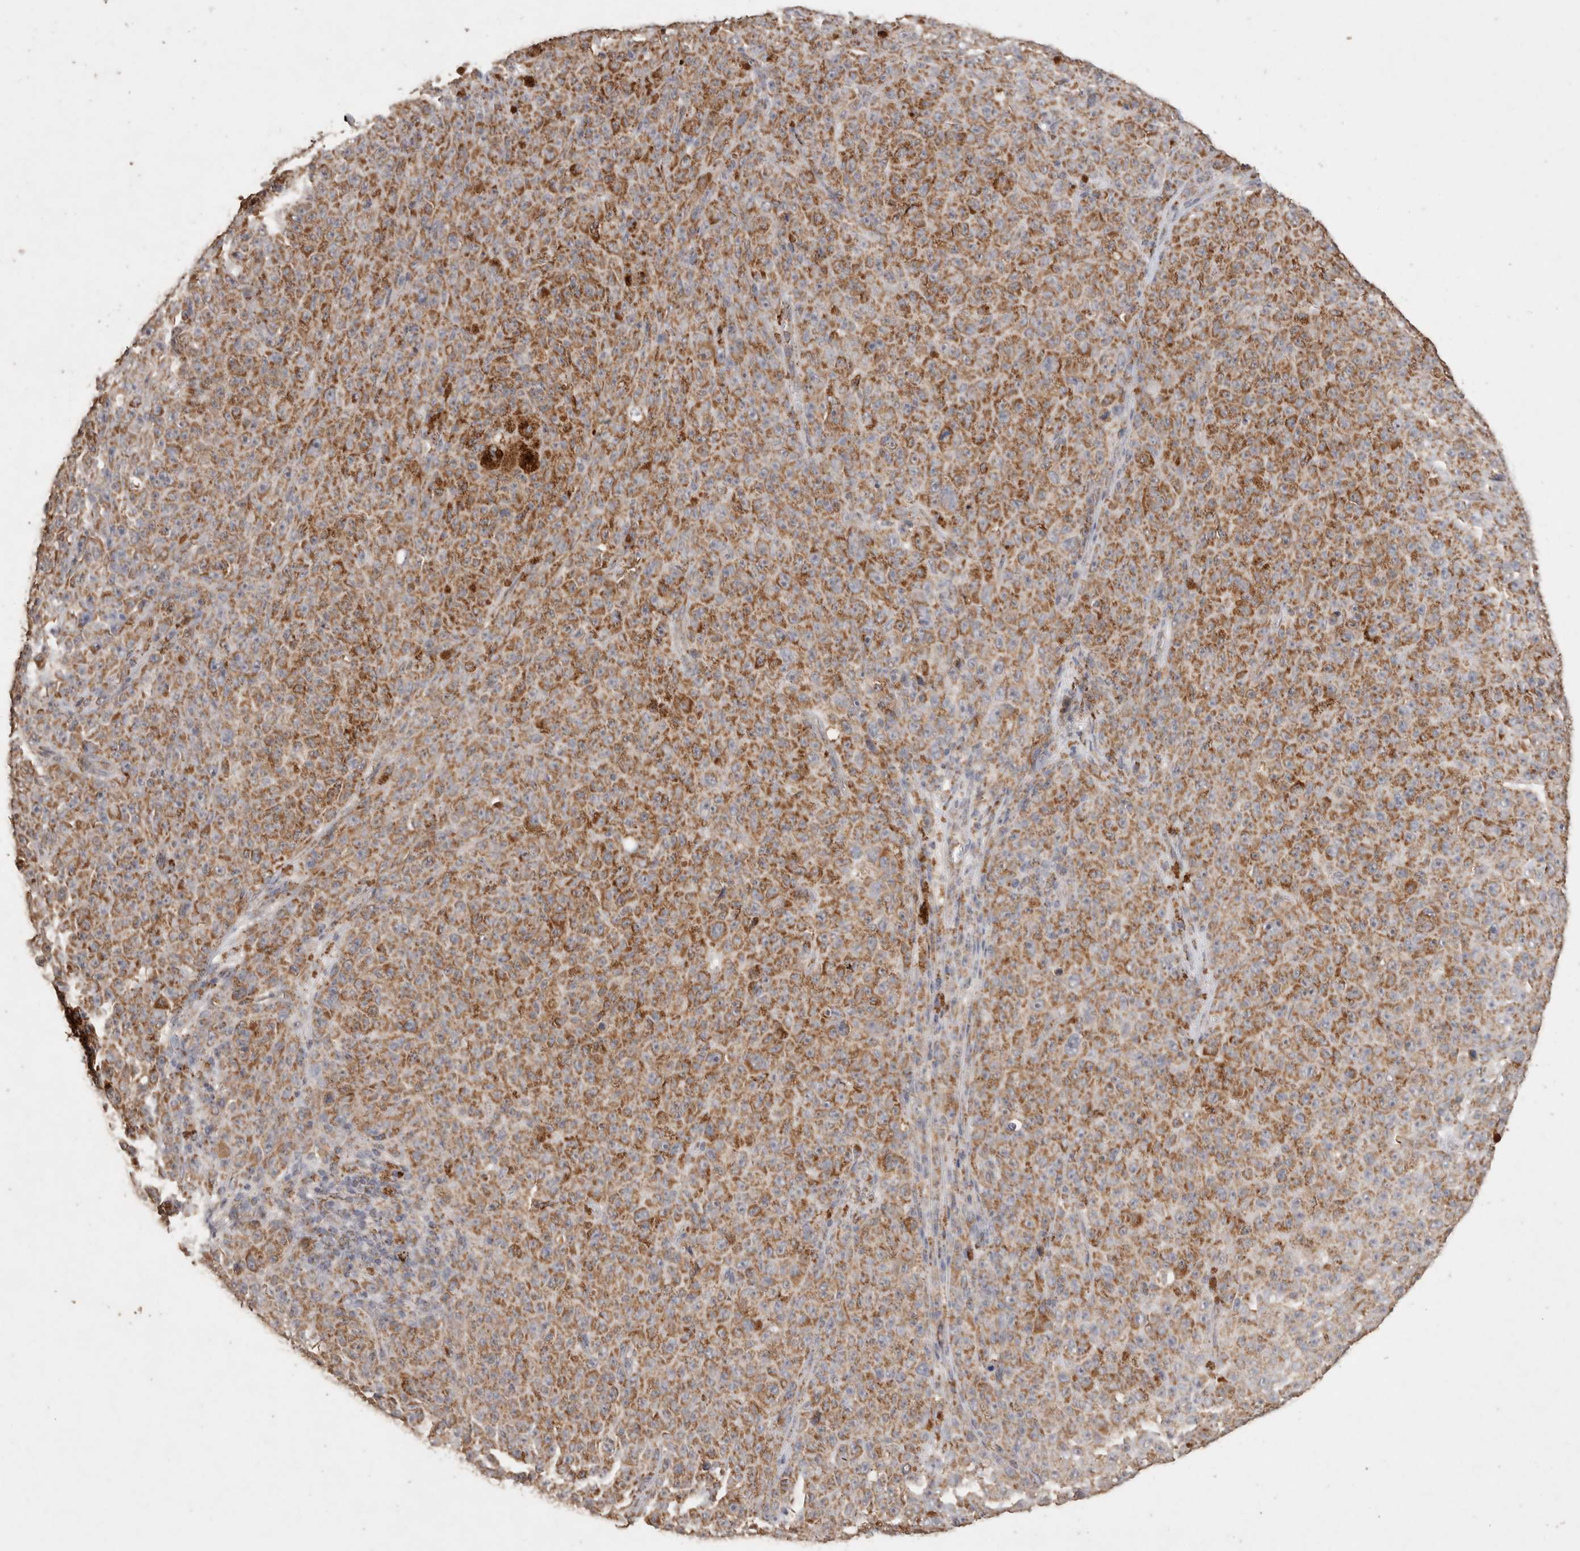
{"staining": {"intensity": "moderate", "quantity": ">75%", "location": "cytoplasmic/membranous"}, "tissue": "melanoma", "cell_type": "Tumor cells", "image_type": "cancer", "snomed": [{"axis": "morphology", "description": "Malignant melanoma, NOS"}, {"axis": "topography", "description": "Skin"}], "caption": "Immunohistochemical staining of human malignant melanoma demonstrates medium levels of moderate cytoplasmic/membranous protein staining in about >75% of tumor cells. The staining was performed using DAB, with brown indicating positive protein expression. Nuclei are stained blue with hematoxylin.", "gene": "ACADM", "patient": {"sex": "female", "age": 82}}